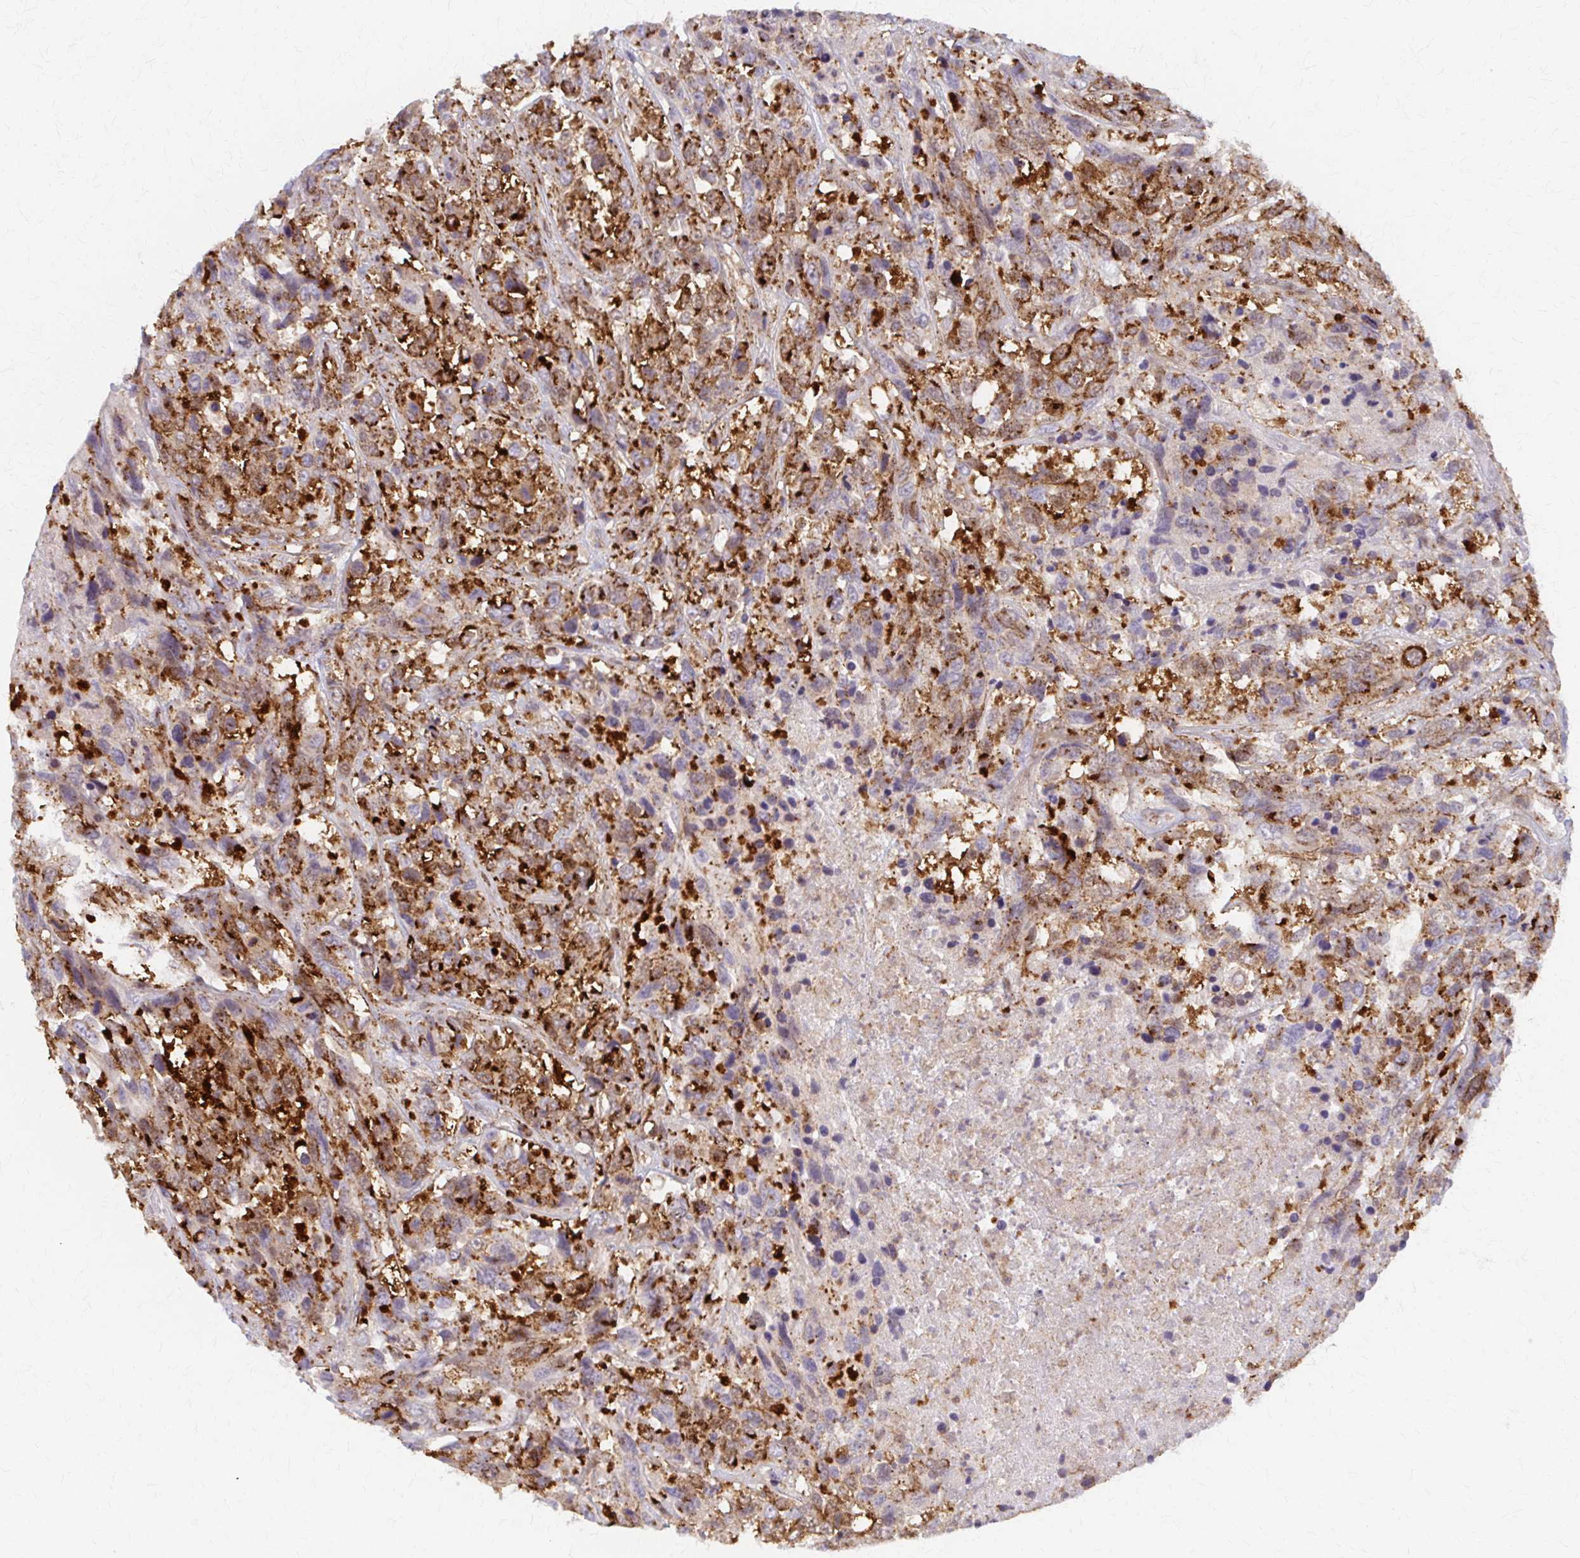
{"staining": {"intensity": "strong", "quantity": "25%-75%", "location": "cytoplasmic/membranous"}, "tissue": "urothelial cancer", "cell_type": "Tumor cells", "image_type": "cancer", "snomed": [{"axis": "morphology", "description": "Urothelial carcinoma, High grade"}, {"axis": "topography", "description": "Urinary bladder"}], "caption": "IHC staining of urothelial cancer, which demonstrates high levels of strong cytoplasmic/membranous staining in about 25%-75% of tumor cells indicating strong cytoplasmic/membranous protein expression. The staining was performed using DAB (3,3'-diaminobenzidine) (brown) for protein detection and nuclei were counterstained in hematoxylin (blue).", "gene": "ARHGAP35", "patient": {"sex": "female", "age": 70}}